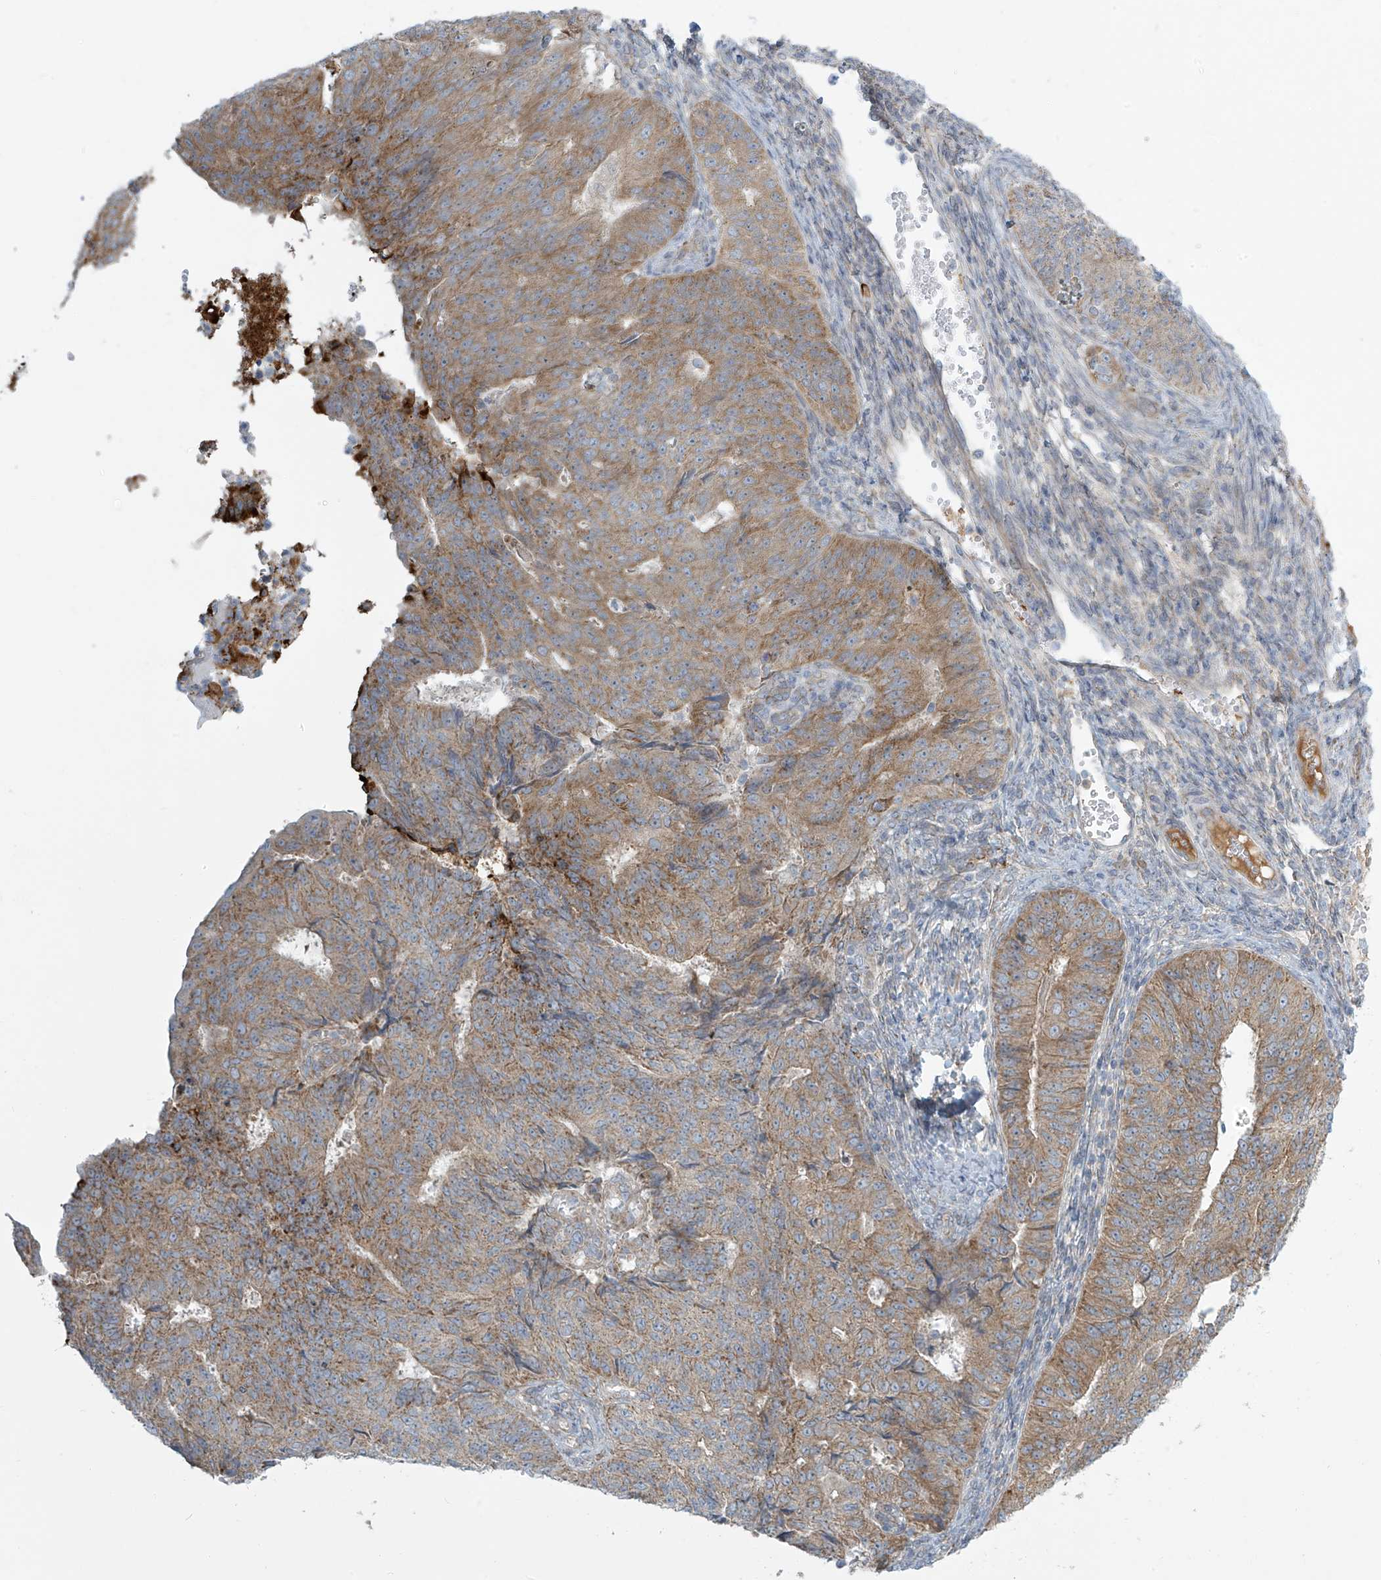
{"staining": {"intensity": "moderate", "quantity": ">75%", "location": "cytoplasmic/membranous"}, "tissue": "endometrial cancer", "cell_type": "Tumor cells", "image_type": "cancer", "snomed": [{"axis": "morphology", "description": "Adenocarcinoma, NOS"}, {"axis": "topography", "description": "Endometrium"}], "caption": "Adenocarcinoma (endometrial) stained with a protein marker demonstrates moderate staining in tumor cells.", "gene": "LZTS3", "patient": {"sex": "female", "age": 32}}